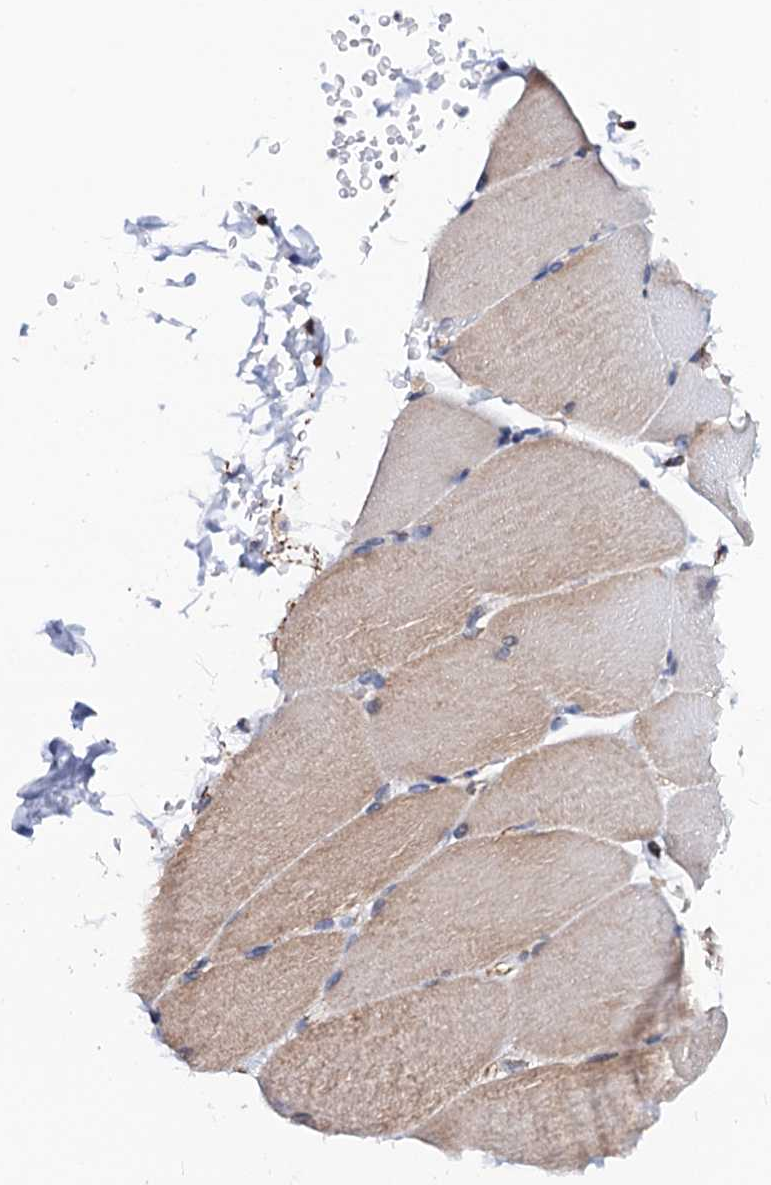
{"staining": {"intensity": "weak", "quantity": "<25%", "location": "cytoplasmic/membranous"}, "tissue": "skeletal muscle", "cell_type": "Myocytes", "image_type": "normal", "snomed": [{"axis": "morphology", "description": "Normal tissue, NOS"}, {"axis": "topography", "description": "Skeletal muscle"}, {"axis": "topography", "description": "Parathyroid gland"}], "caption": "Histopathology image shows no protein staining in myocytes of benign skeletal muscle. (DAB (3,3'-diaminobenzidine) IHC visualized using brightfield microscopy, high magnification).", "gene": "ZDHHC18", "patient": {"sex": "female", "age": 37}}